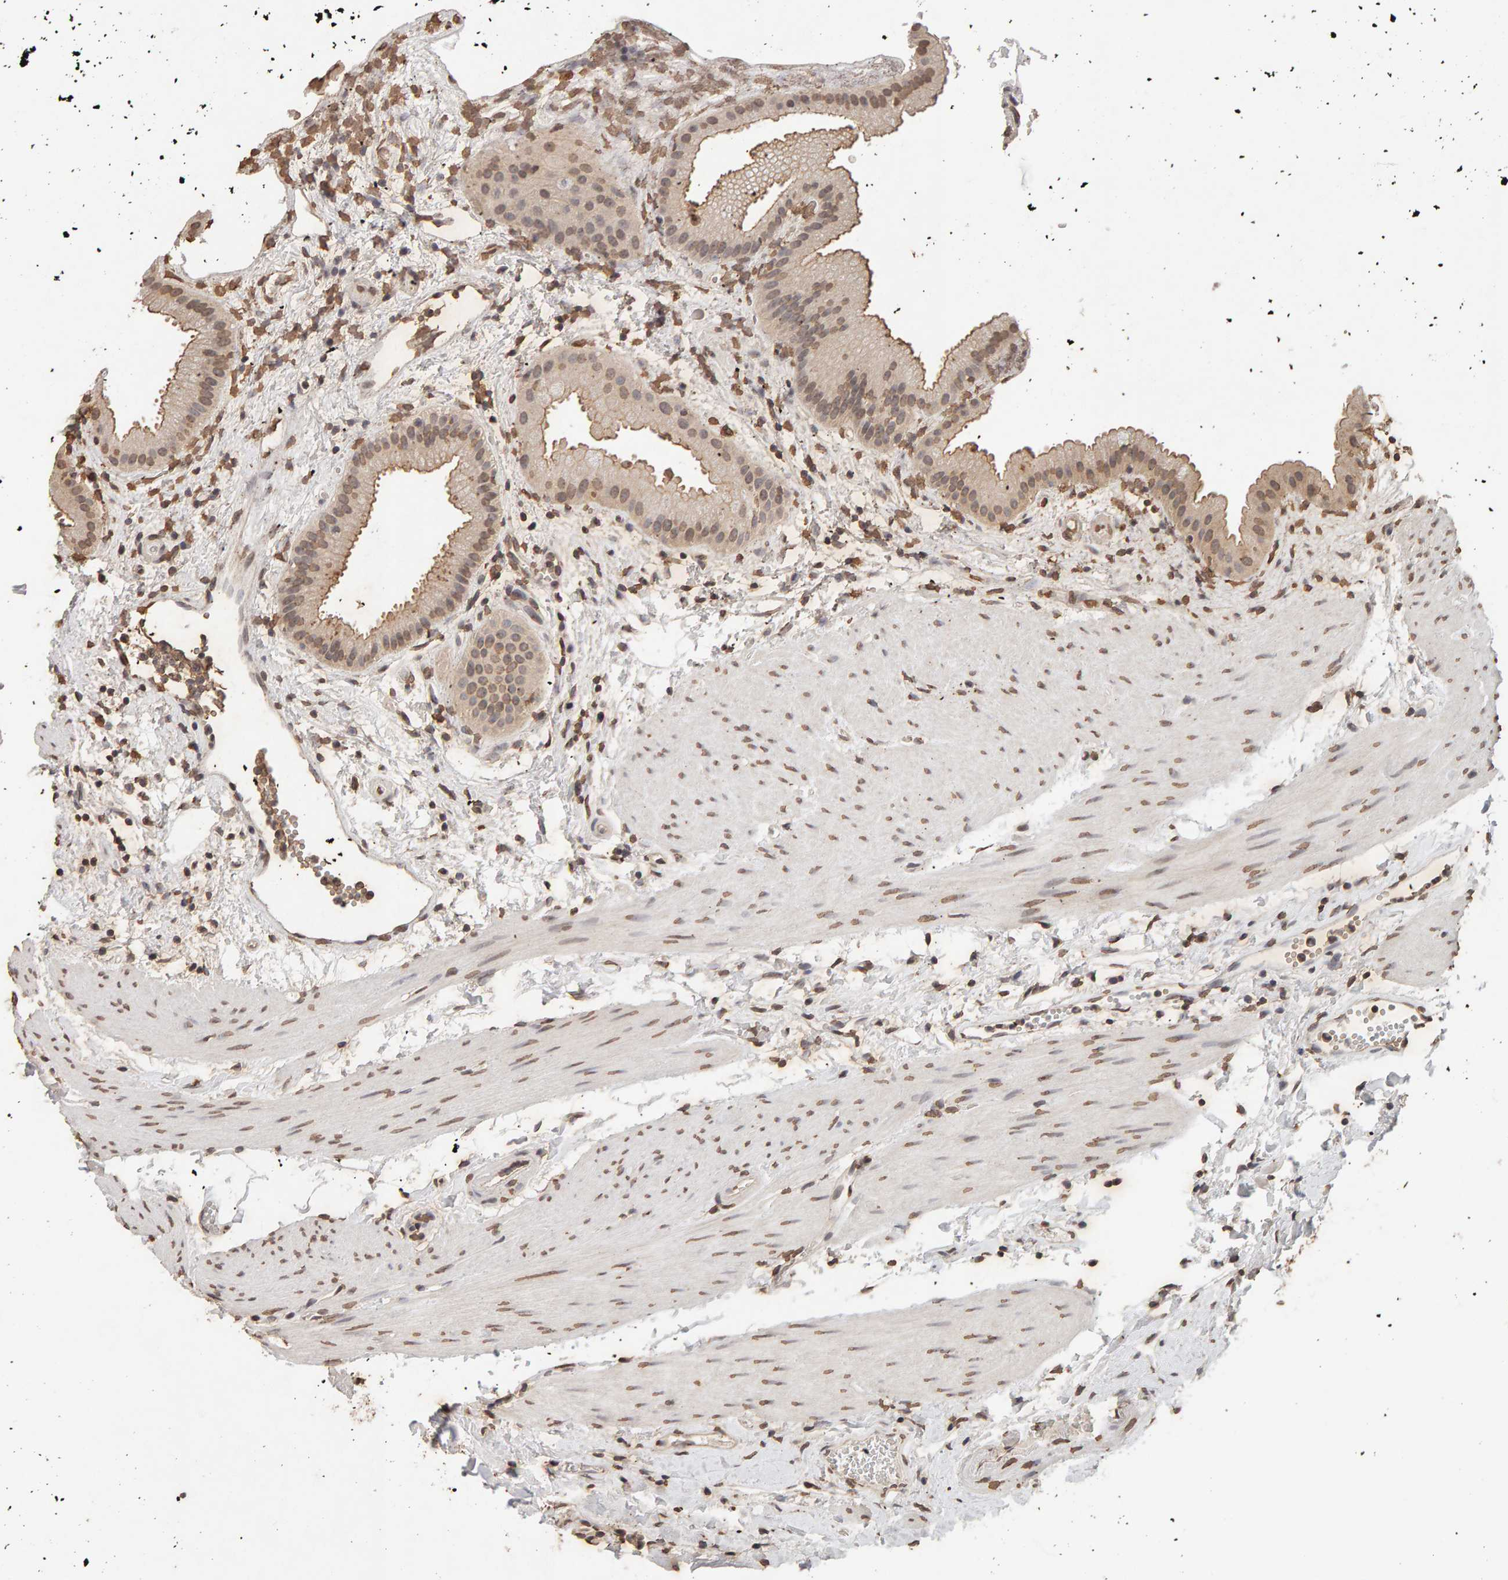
{"staining": {"intensity": "moderate", "quantity": ">75%", "location": "cytoplasmic/membranous,nuclear"}, "tissue": "gallbladder", "cell_type": "Glandular cells", "image_type": "normal", "snomed": [{"axis": "morphology", "description": "Normal tissue, NOS"}, {"axis": "topography", "description": "Gallbladder"}], "caption": "Brown immunohistochemical staining in normal human gallbladder demonstrates moderate cytoplasmic/membranous,nuclear staining in approximately >75% of glandular cells. (DAB (3,3'-diaminobenzidine) IHC, brown staining for protein, blue staining for nuclei).", "gene": "DNAJB5", "patient": {"sex": "female", "age": 64}}